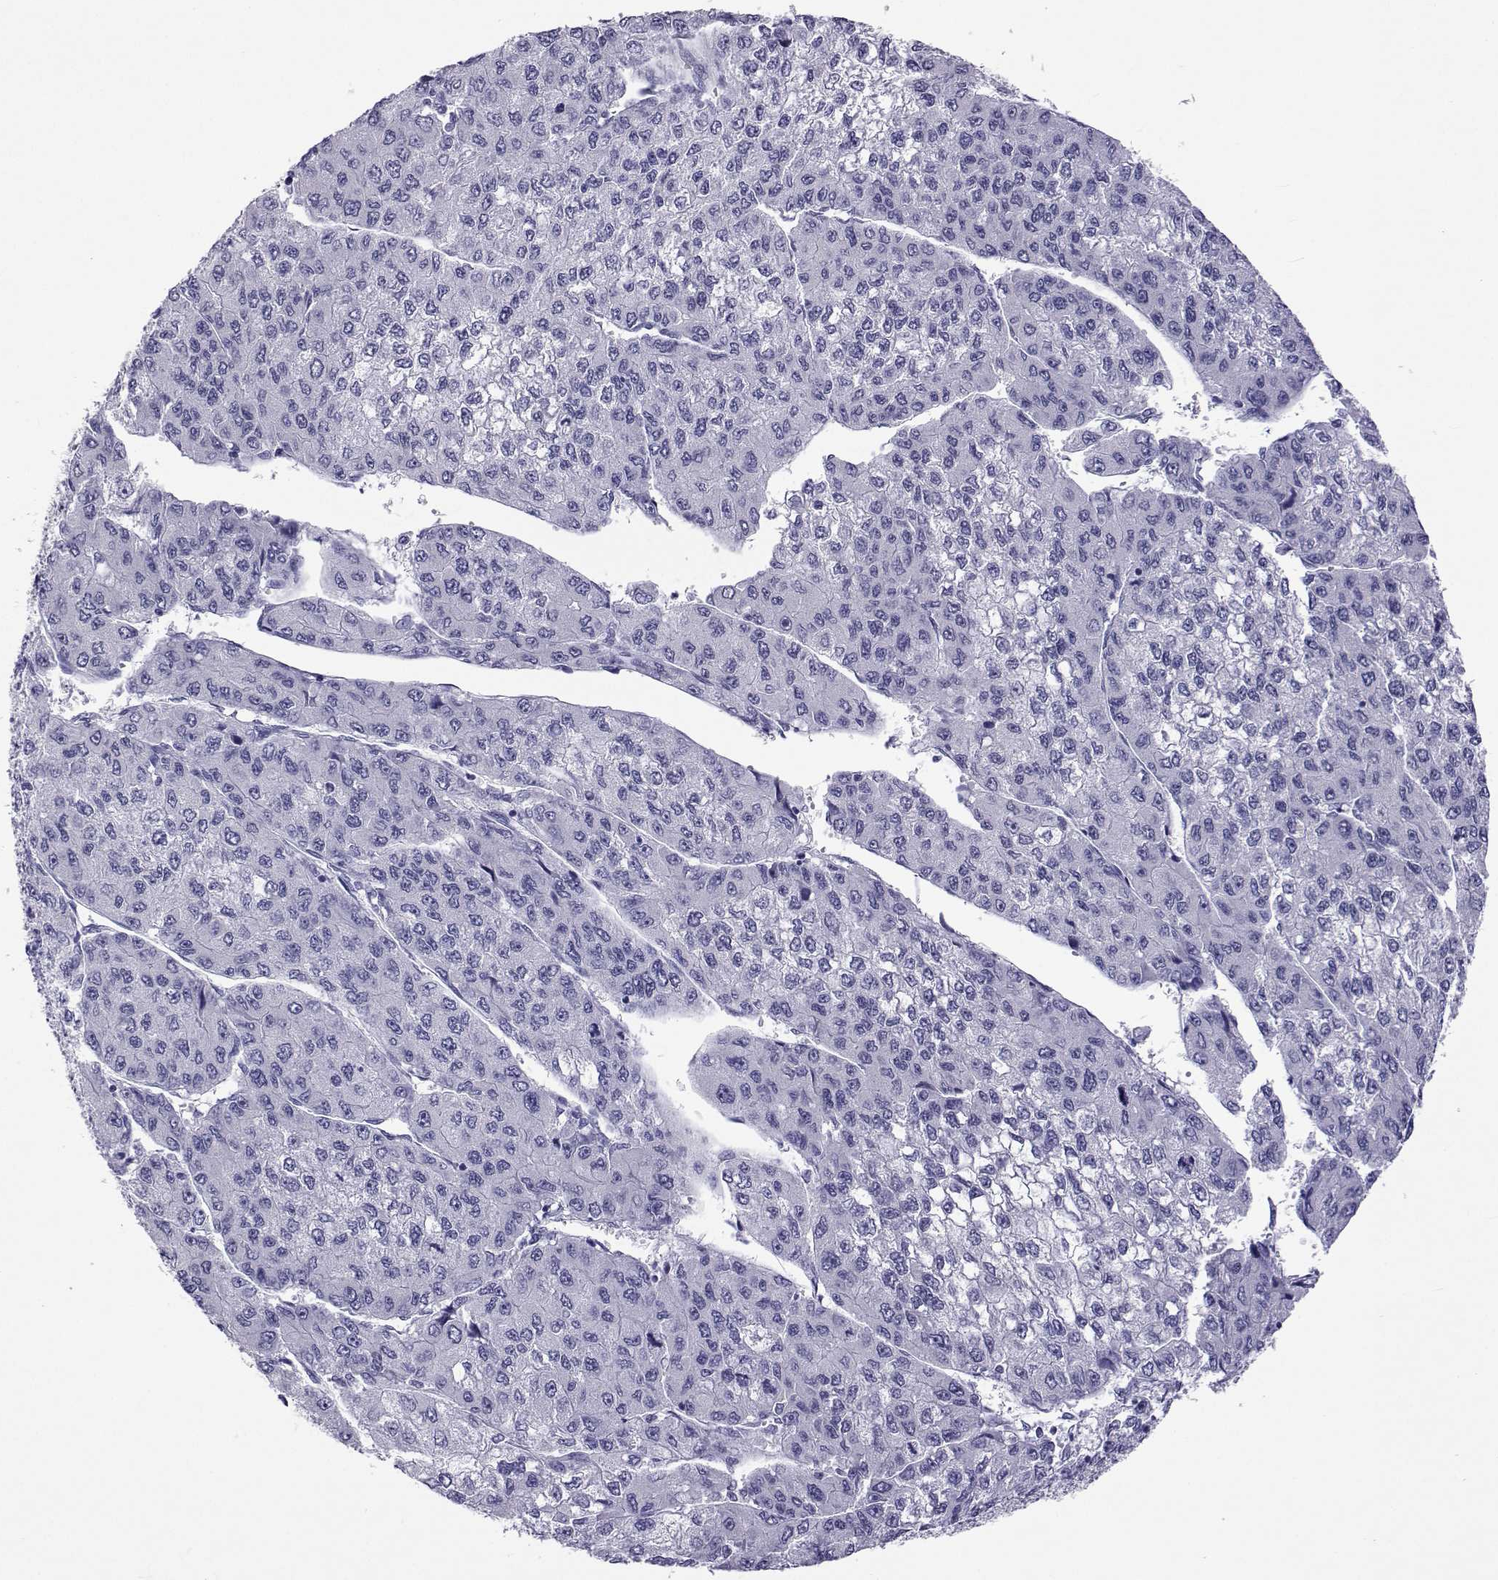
{"staining": {"intensity": "negative", "quantity": "none", "location": "none"}, "tissue": "liver cancer", "cell_type": "Tumor cells", "image_type": "cancer", "snomed": [{"axis": "morphology", "description": "Carcinoma, Hepatocellular, NOS"}, {"axis": "topography", "description": "Liver"}], "caption": "Immunohistochemistry photomicrograph of hepatocellular carcinoma (liver) stained for a protein (brown), which exhibits no expression in tumor cells. (Stains: DAB (3,3'-diaminobenzidine) IHC with hematoxylin counter stain, Microscopy: brightfield microscopy at high magnification).", "gene": "ACTL7A", "patient": {"sex": "female", "age": 66}}